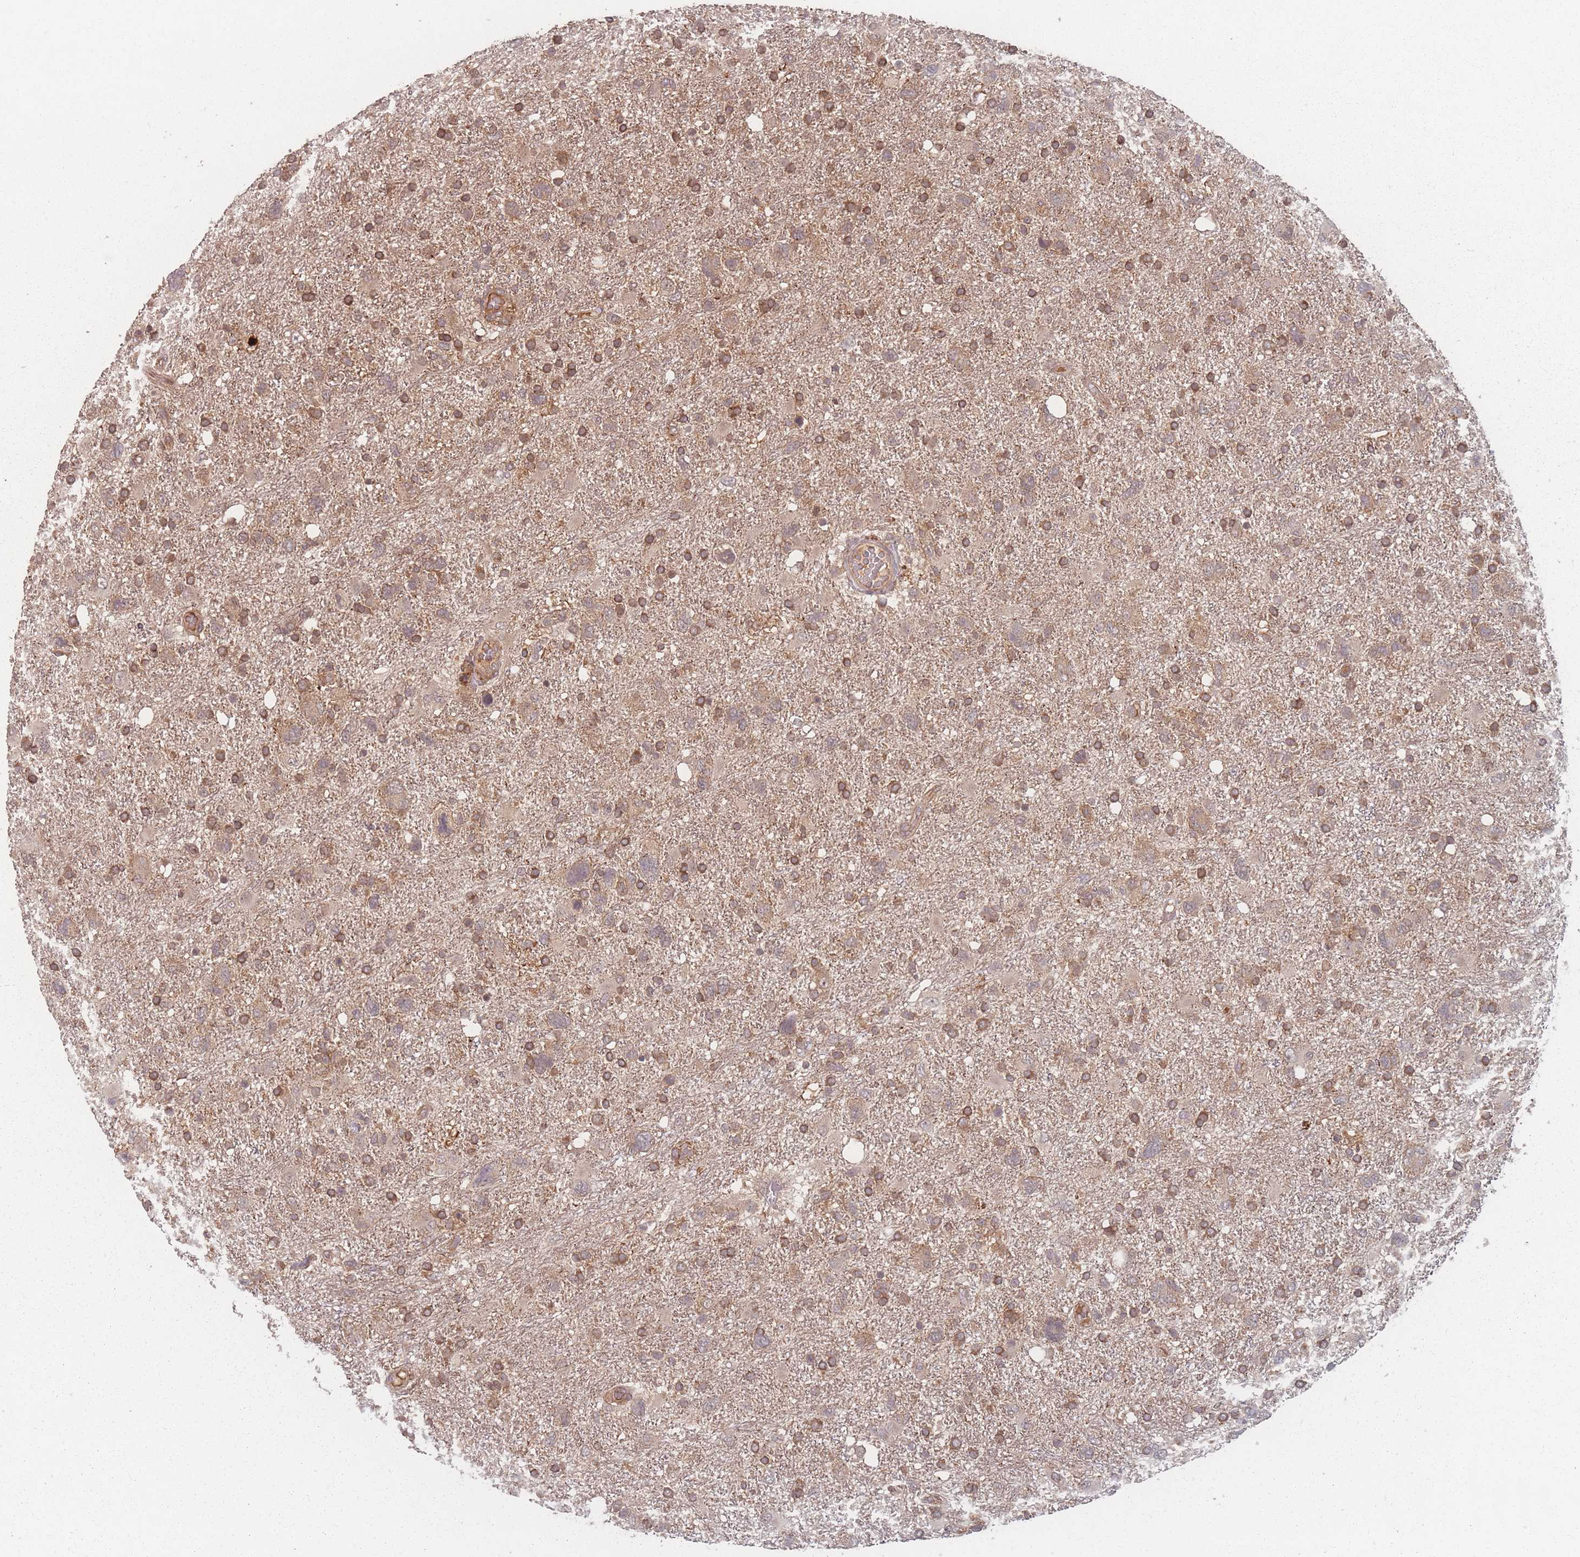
{"staining": {"intensity": "moderate", "quantity": ">75%", "location": "cytoplasmic/membranous"}, "tissue": "glioma", "cell_type": "Tumor cells", "image_type": "cancer", "snomed": [{"axis": "morphology", "description": "Glioma, malignant, High grade"}, {"axis": "topography", "description": "Brain"}], "caption": "Human malignant high-grade glioma stained for a protein (brown) shows moderate cytoplasmic/membranous positive positivity in approximately >75% of tumor cells.", "gene": "HAGH", "patient": {"sex": "male", "age": 61}}